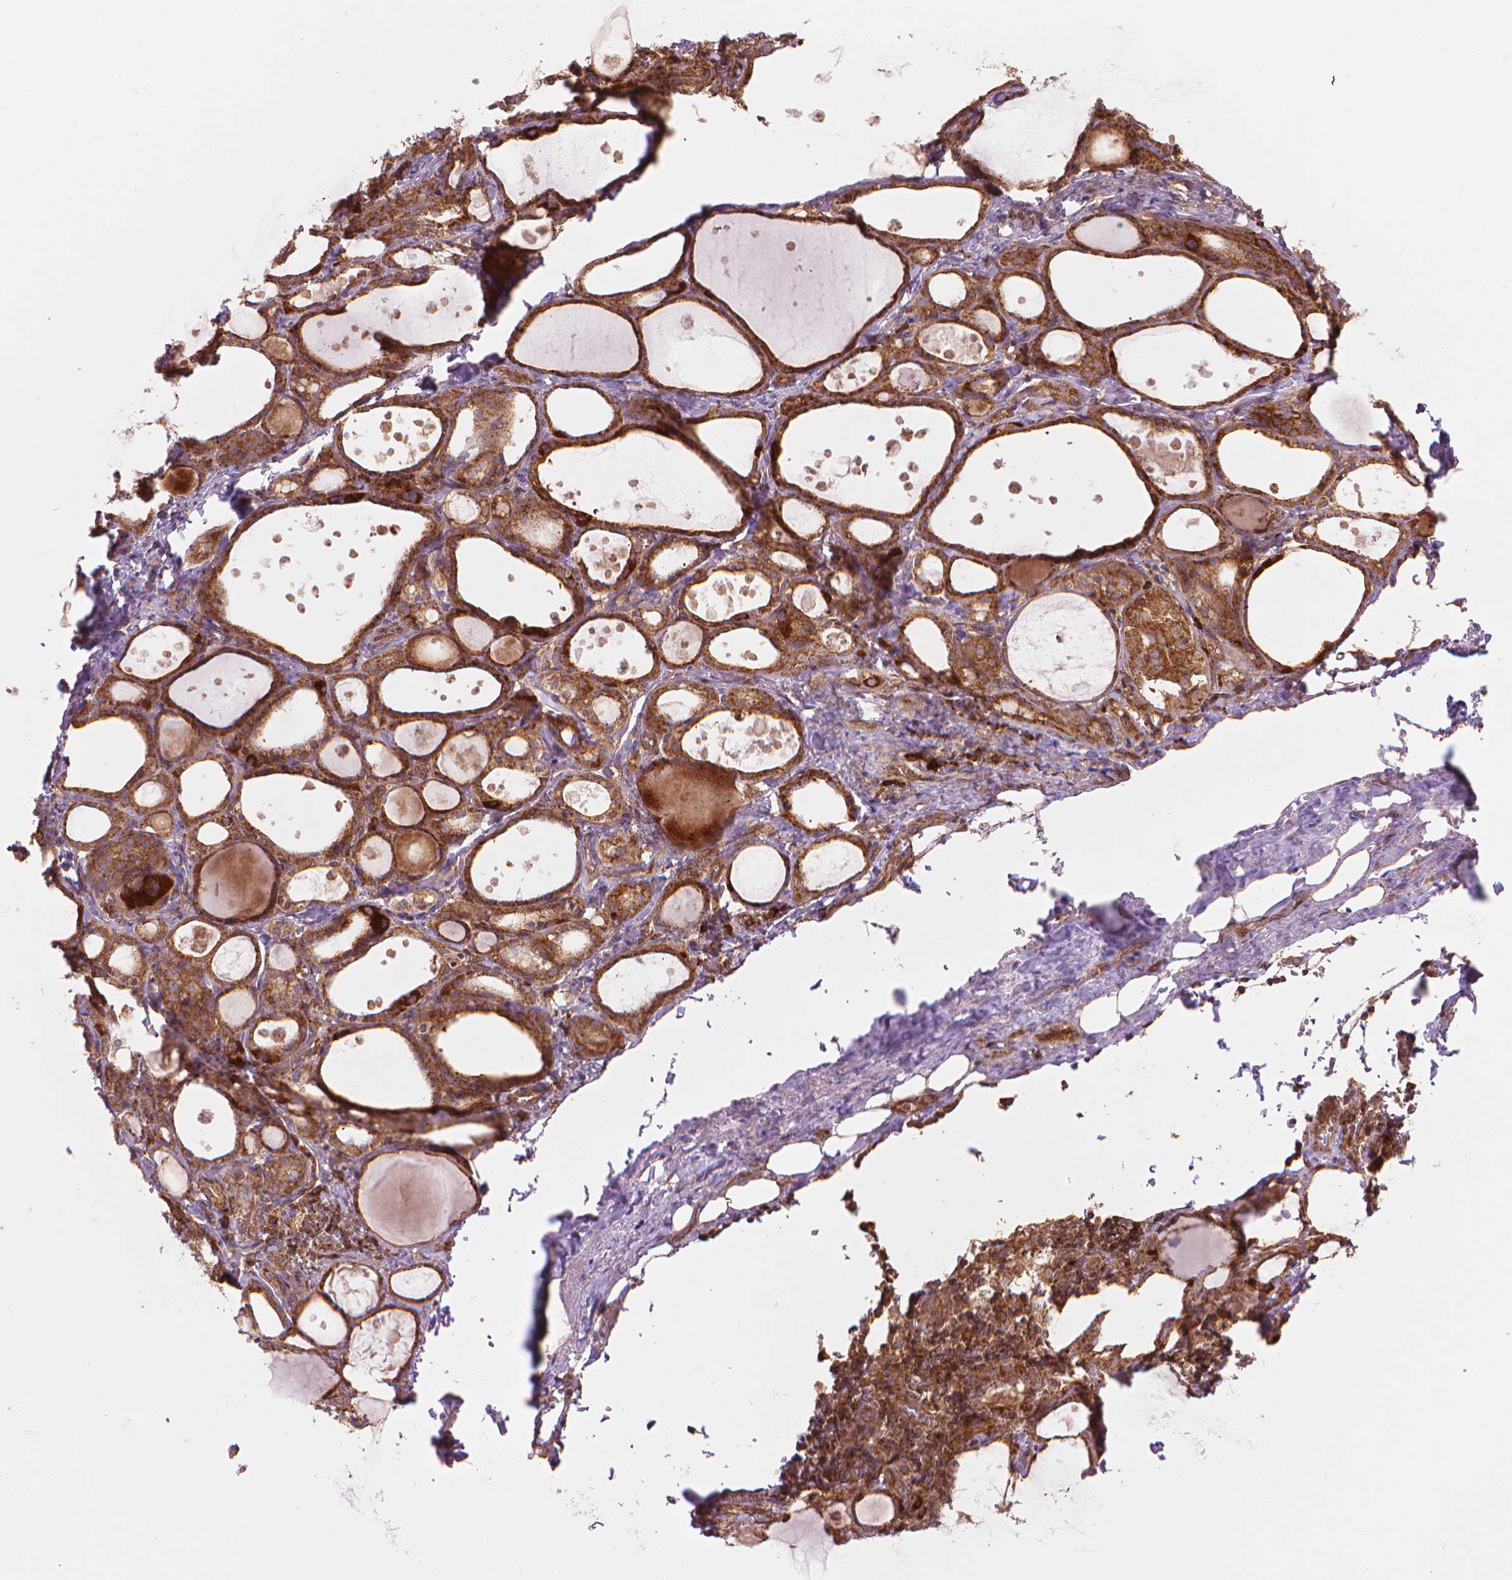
{"staining": {"intensity": "moderate", "quantity": ">75%", "location": "cytoplasmic/membranous"}, "tissue": "thyroid gland", "cell_type": "Glandular cells", "image_type": "normal", "snomed": [{"axis": "morphology", "description": "Normal tissue, NOS"}, {"axis": "topography", "description": "Thyroid gland"}], "caption": "Protein analysis of unremarkable thyroid gland exhibits moderate cytoplasmic/membranous expression in about >75% of glandular cells.", "gene": "VARS2", "patient": {"sex": "male", "age": 68}}